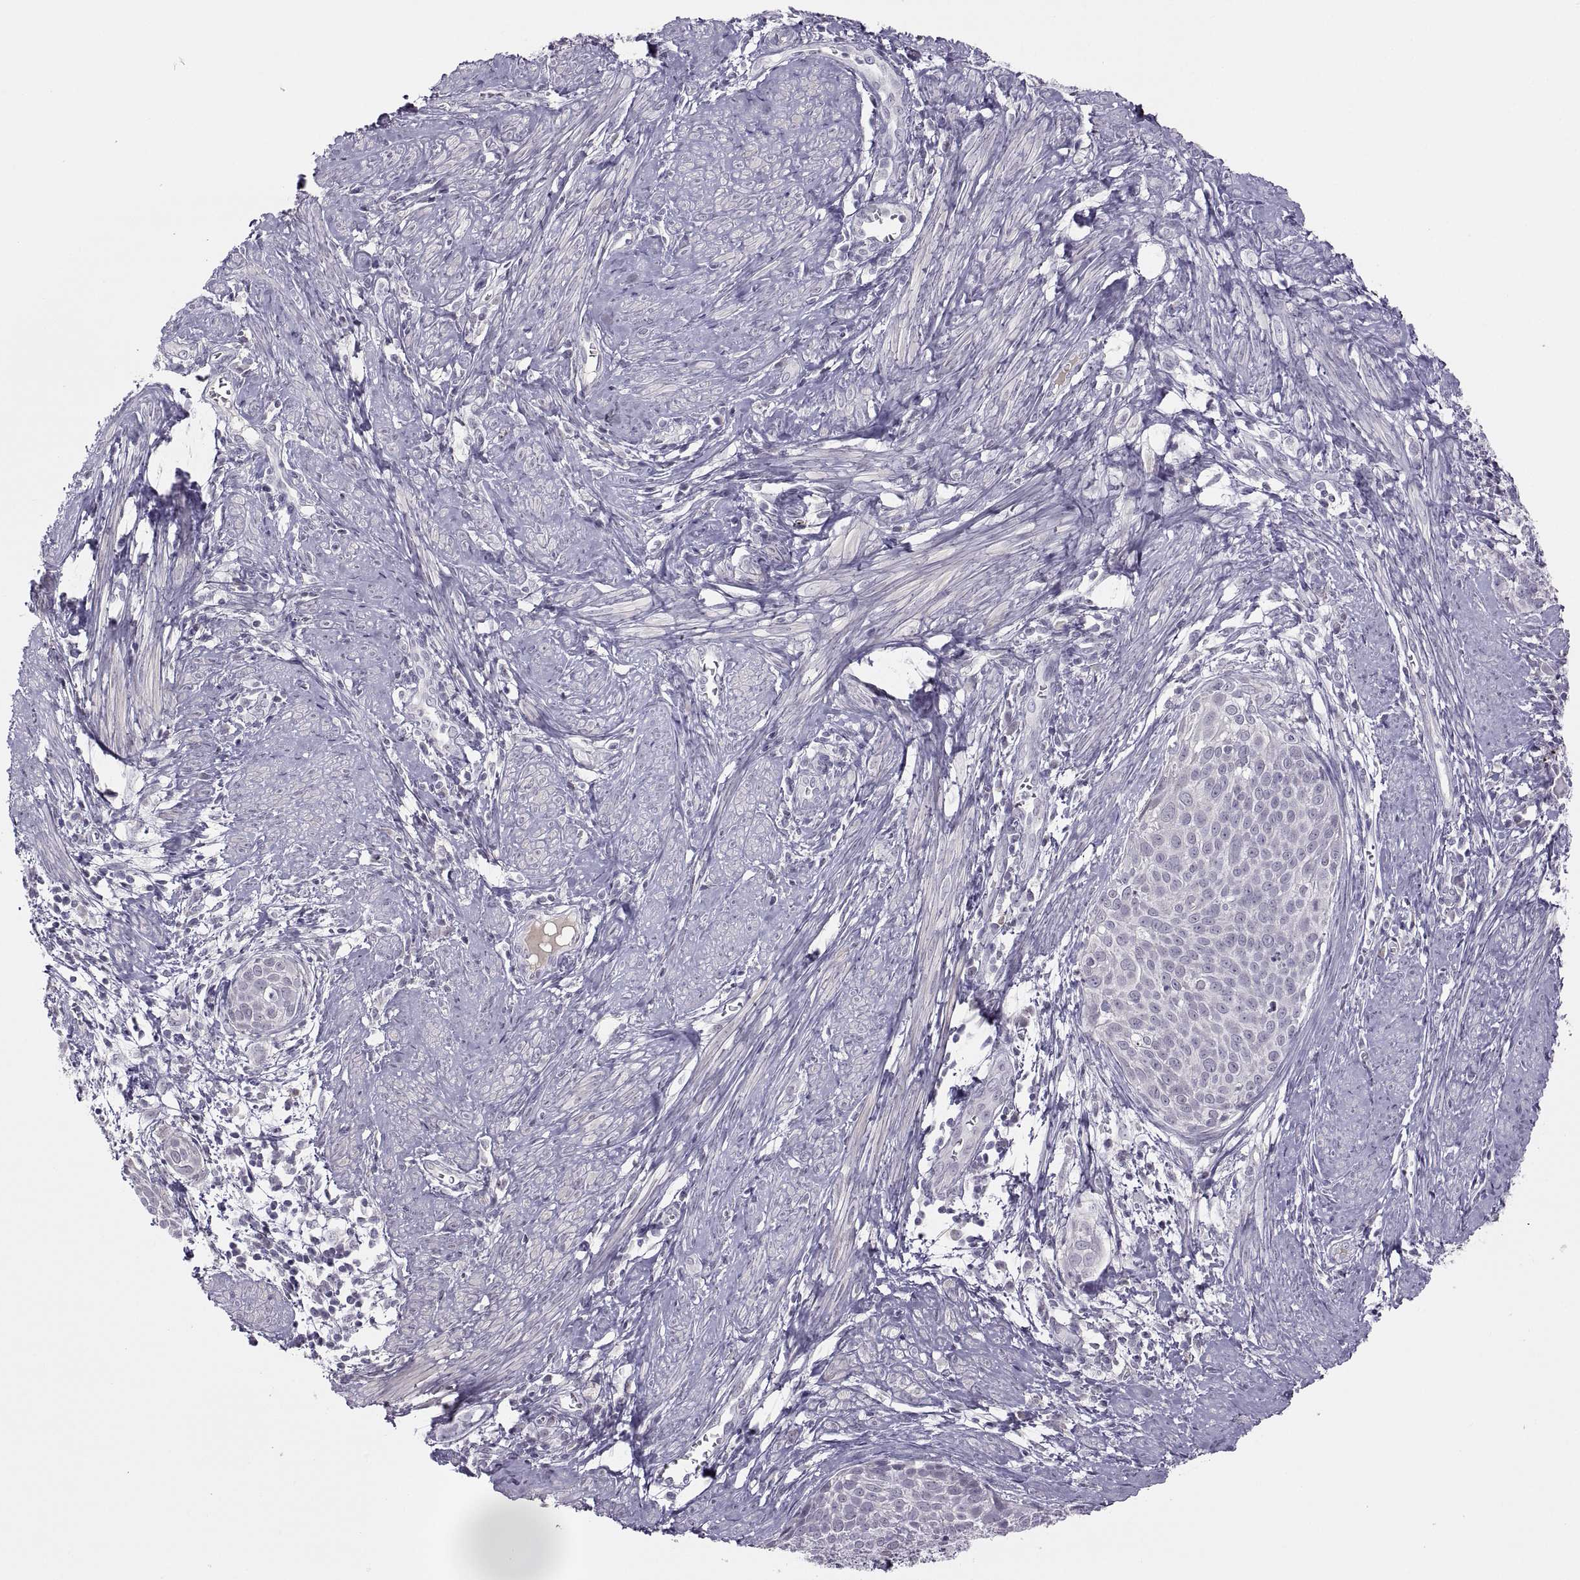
{"staining": {"intensity": "negative", "quantity": "none", "location": "none"}, "tissue": "cervical cancer", "cell_type": "Tumor cells", "image_type": "cancer", "snomed": [{"axis": "morphology", "description": "Squamous cell carcinoma, NOS"}, {"axis": "topography", "description": "Cervix"}], "caption": "This photomicrograph is of squamous cell carcinoma (cervical) stained with immunohistochemistry (IHC) to label a protein in brown with the nuclei are counter-stained blue. There is no staining in tumor cells.", "gene": "CHCT1", "patient": {"sex": "female", "age": 39}}